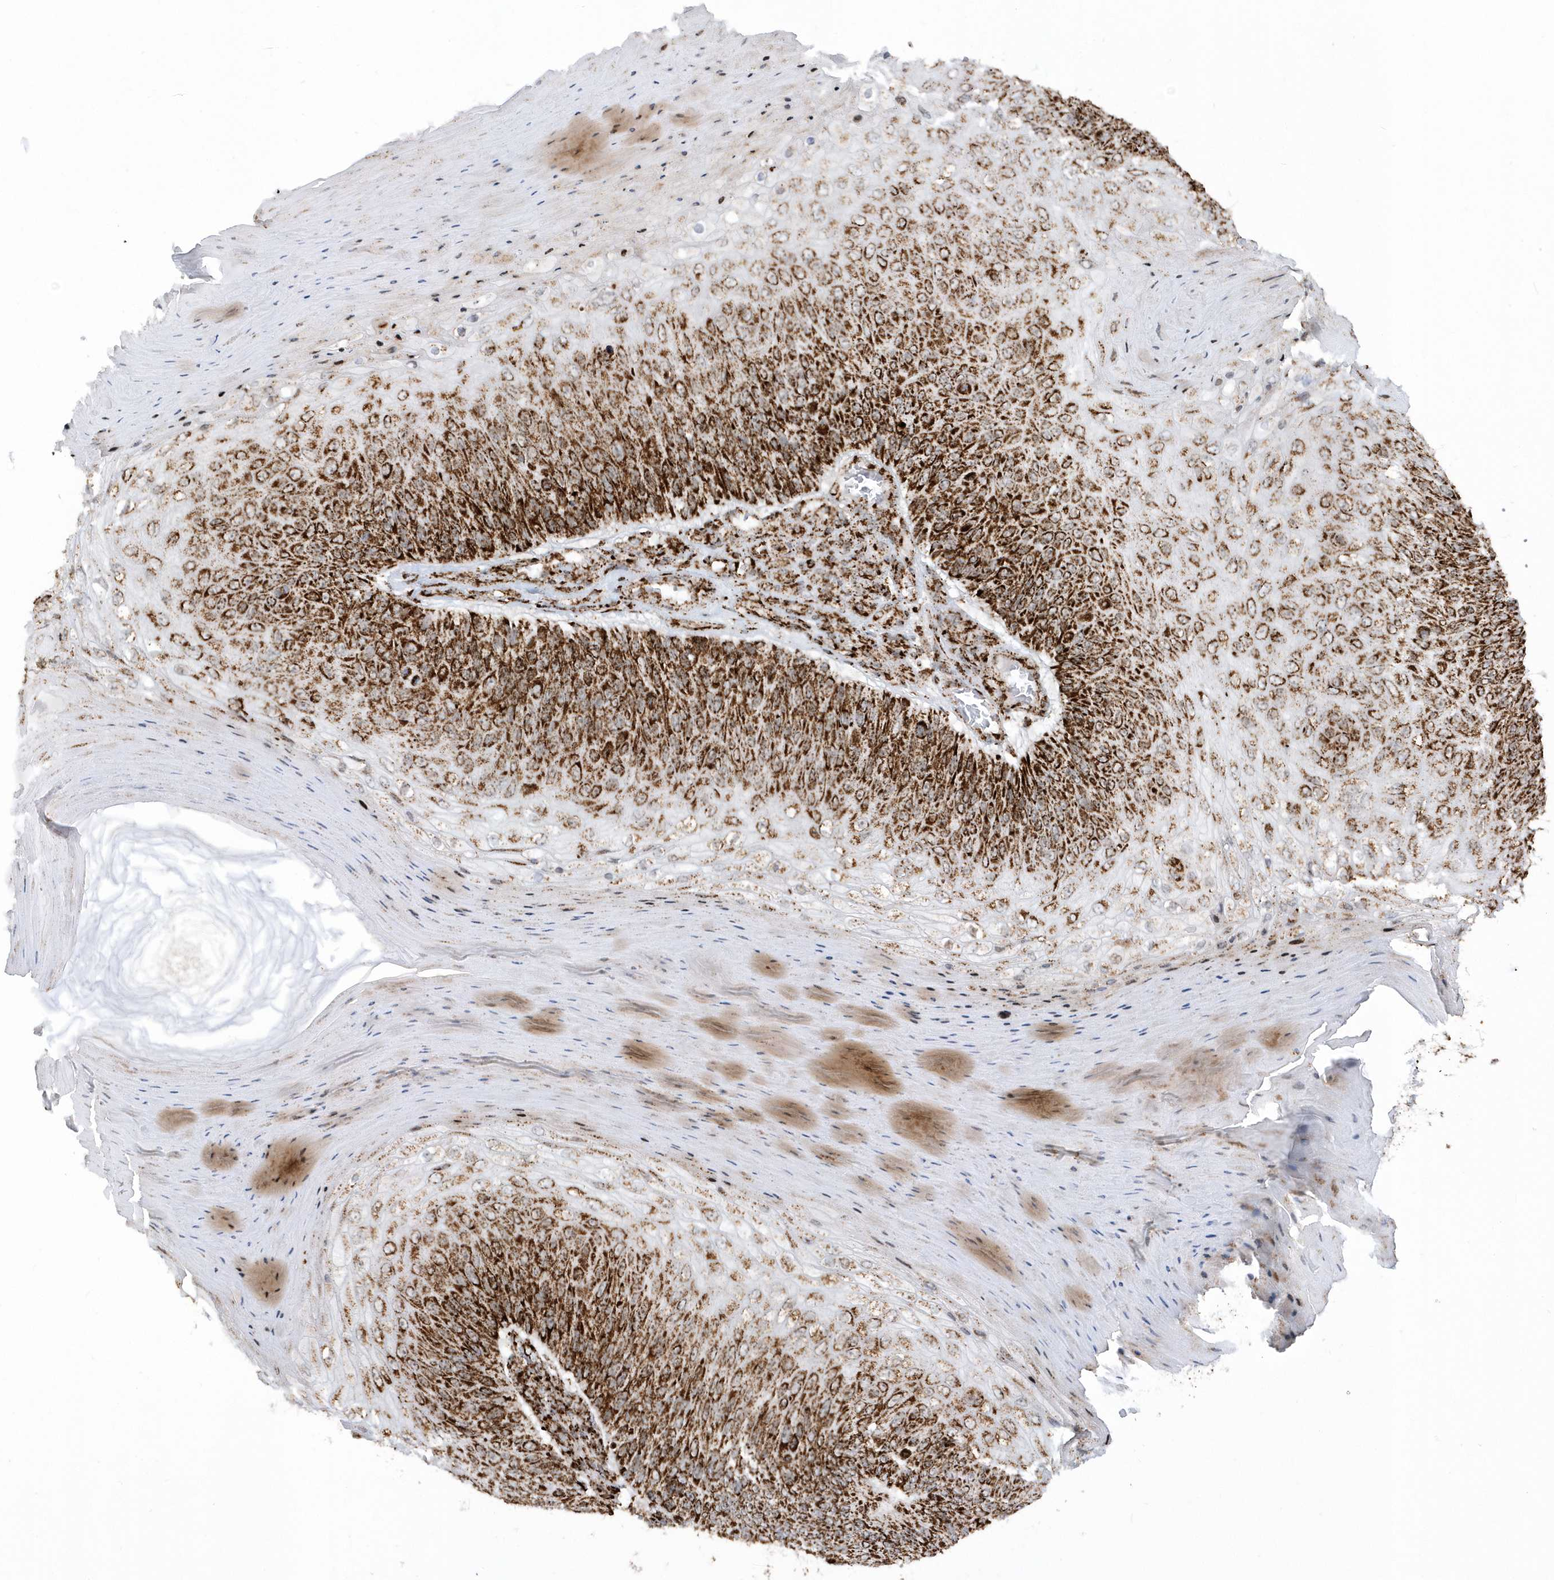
{"staining": {"intensity": "strong", "quantity": ">75%", "location": "cytoplasmic/membranous"}, "tissue": "skin cancer", "cell_type": "Tumor cells", "image_type": "cancer", "snomed": [{"axis": "morphology", "description": "Squamous cell carcinoma, NOS"}, {"axis": "topography", "description": "Skin"}], "caption": "High-magnification brightfield microscopy of skin squamous cell carcinoma stained with DAB (brown) and counterstained with hematoxylin (blue). tumor cells exhibit strong cytoplasmic/membranous expression is seen in about>75% of cells.", "gene": "CRY2", "patient": {"sex": "female", "age": 88}}